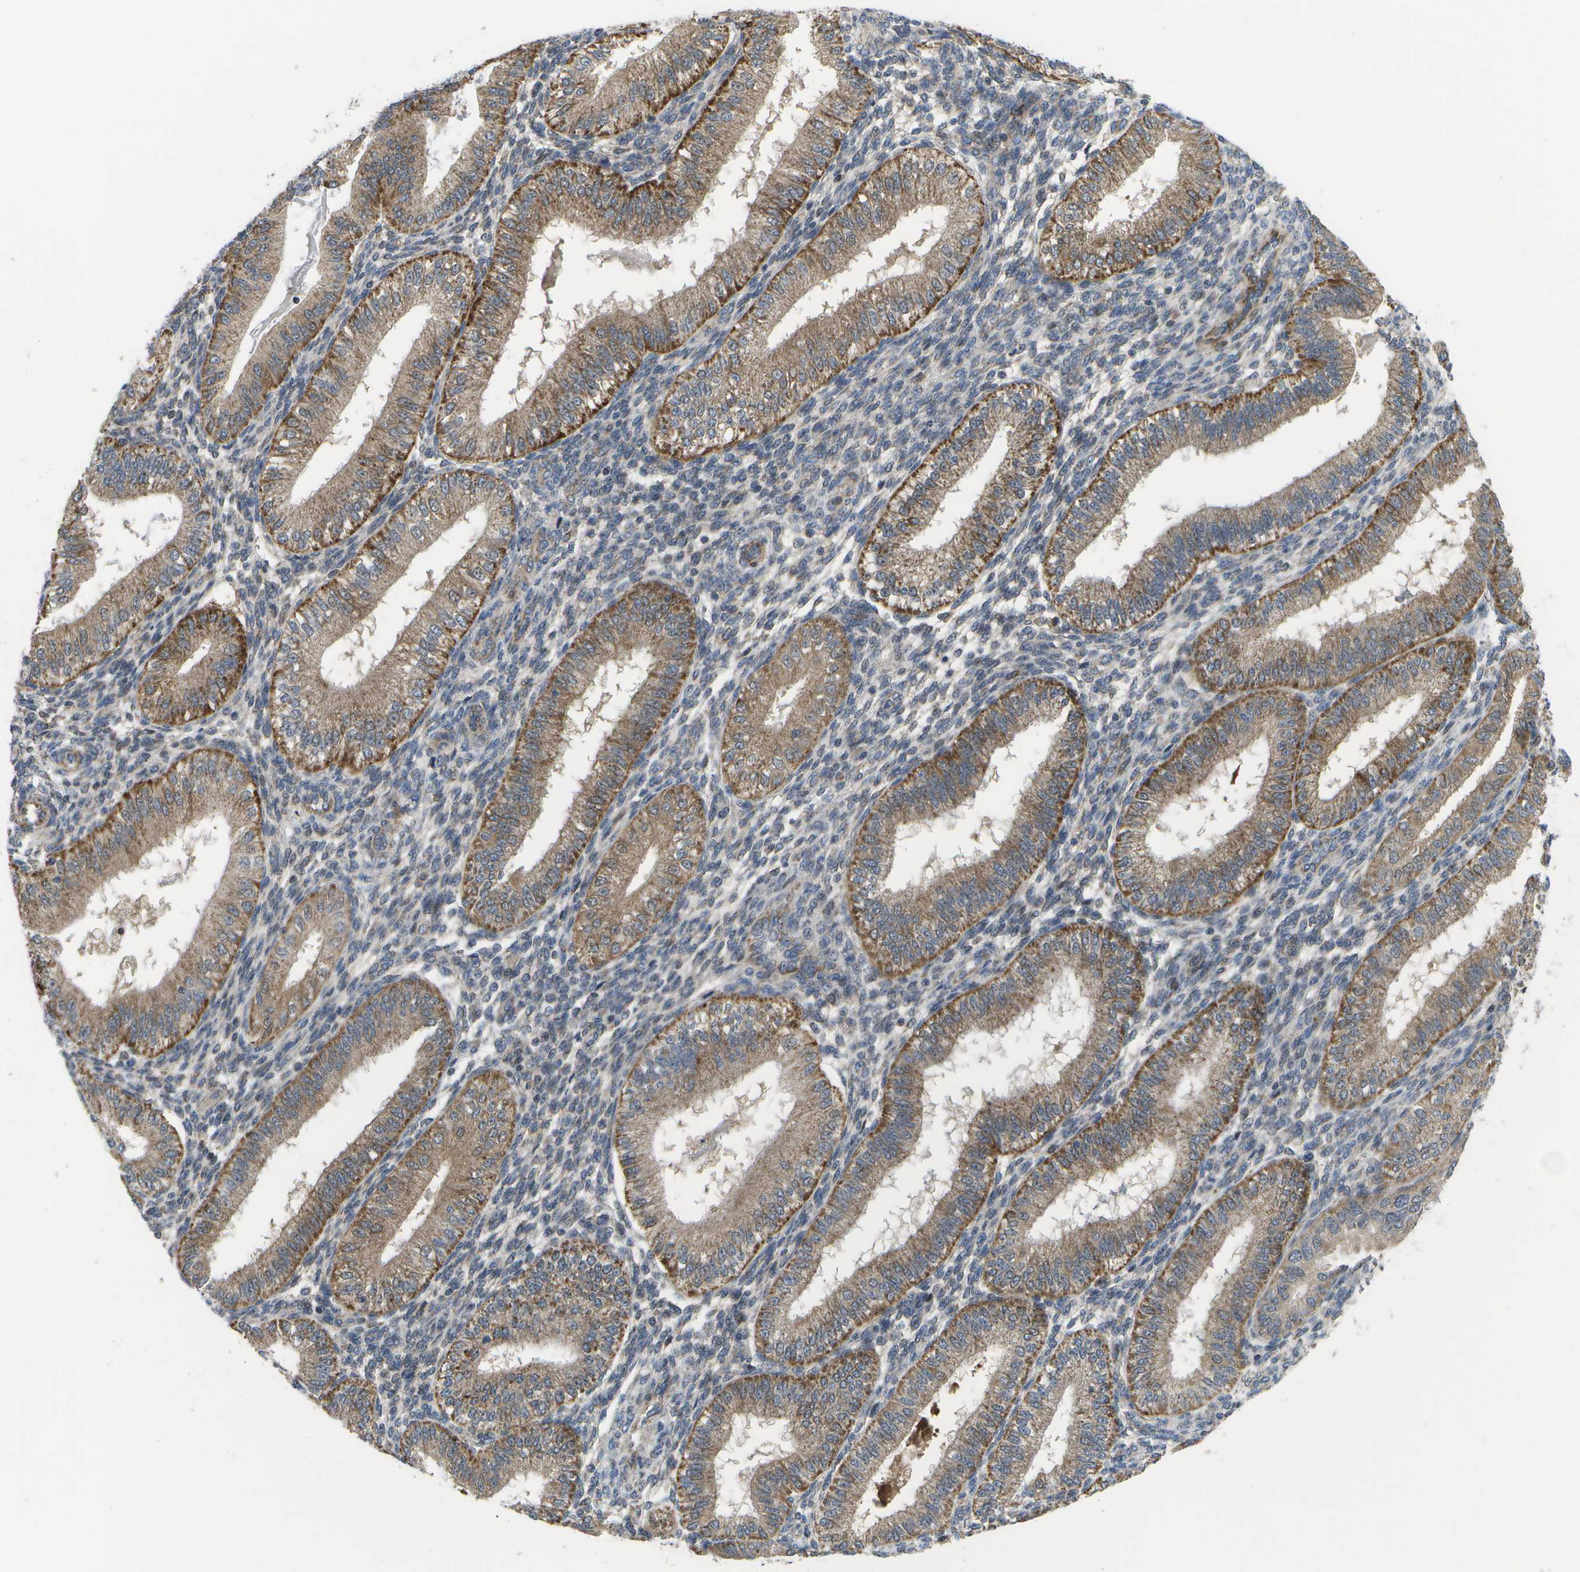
{"staining": {"intensity": "moderate", "quantity": "<25%", "location": "nuclear"}, "tissue": "endometrium", "cell_type": "Cells in endometrial stroma", "image_type": "normal", "snomed": [{"axis": "morphology", "description": "Normal tissue, NOS"}, {"axis": "topography", "description": "Endometrium"}], "caption": "Cells in endometrial stroma show moderate nuclear positivity in about <25% of cells in normal endometrium. The protein of interest is shown in brown color, while the nuclei are stained blue.", "gene": "HADHA", "patient": {"sex": "female", "age": 39}}